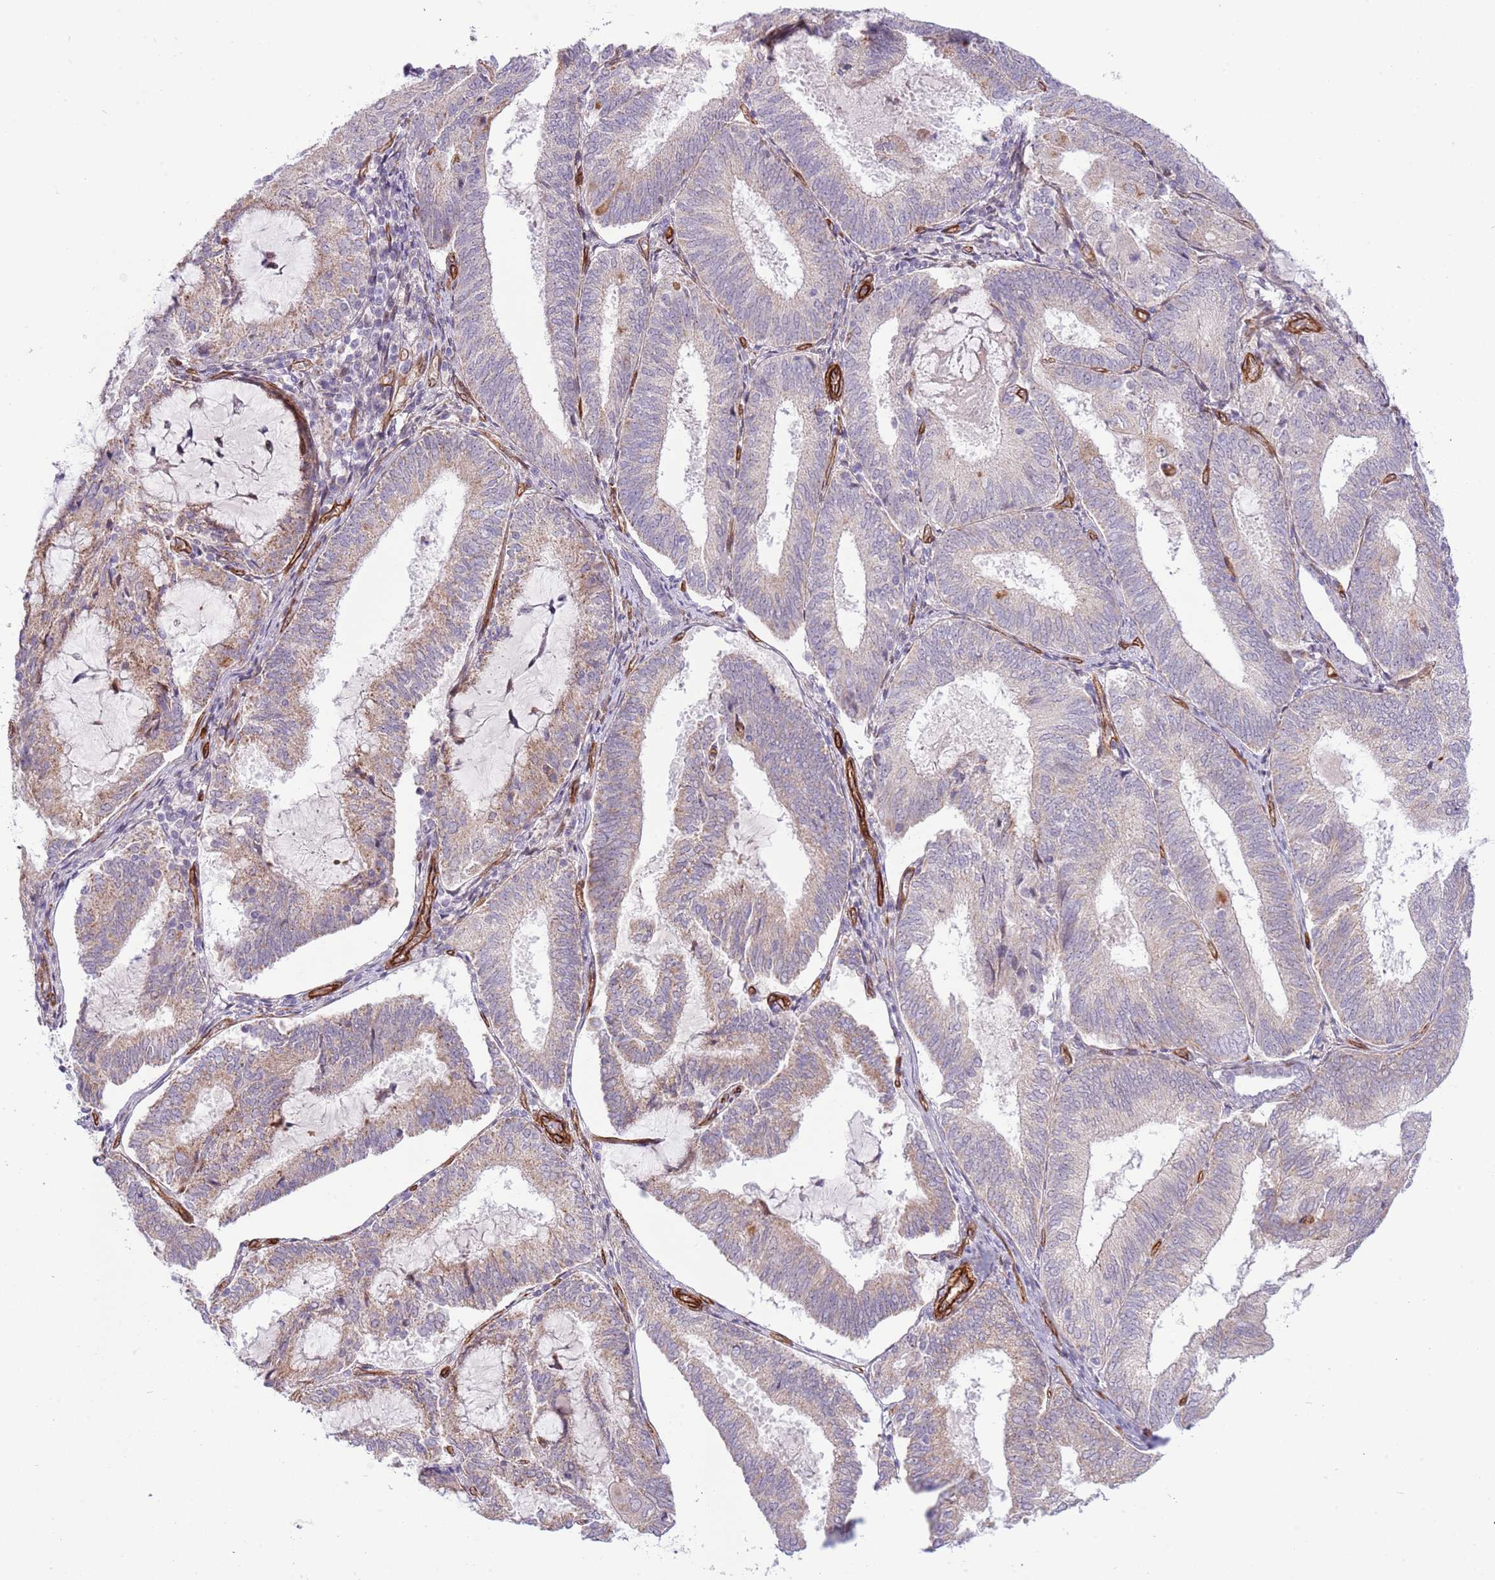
{"staining": {"intensity": "weak", "quantity": "25%-75%", "location": "cytoplasmic/membranous"}, "tissue": "endometrial cancer", "cell_type": "Tumor cells", "image_type": "cancer", "snomed": [{"axis": "morphology", "description": "Adenocarcinoma, NOS"}, {"axis": "topography", "description": "Endometrium"}], "caption": "Endometrial cancer (adenocarcinoma) stained for a protein exhibits weak cytoplasmic/membranous positivity in tumor cells.", "gene": "NEK3", "patient": {"sex": "female", "age": 81}}